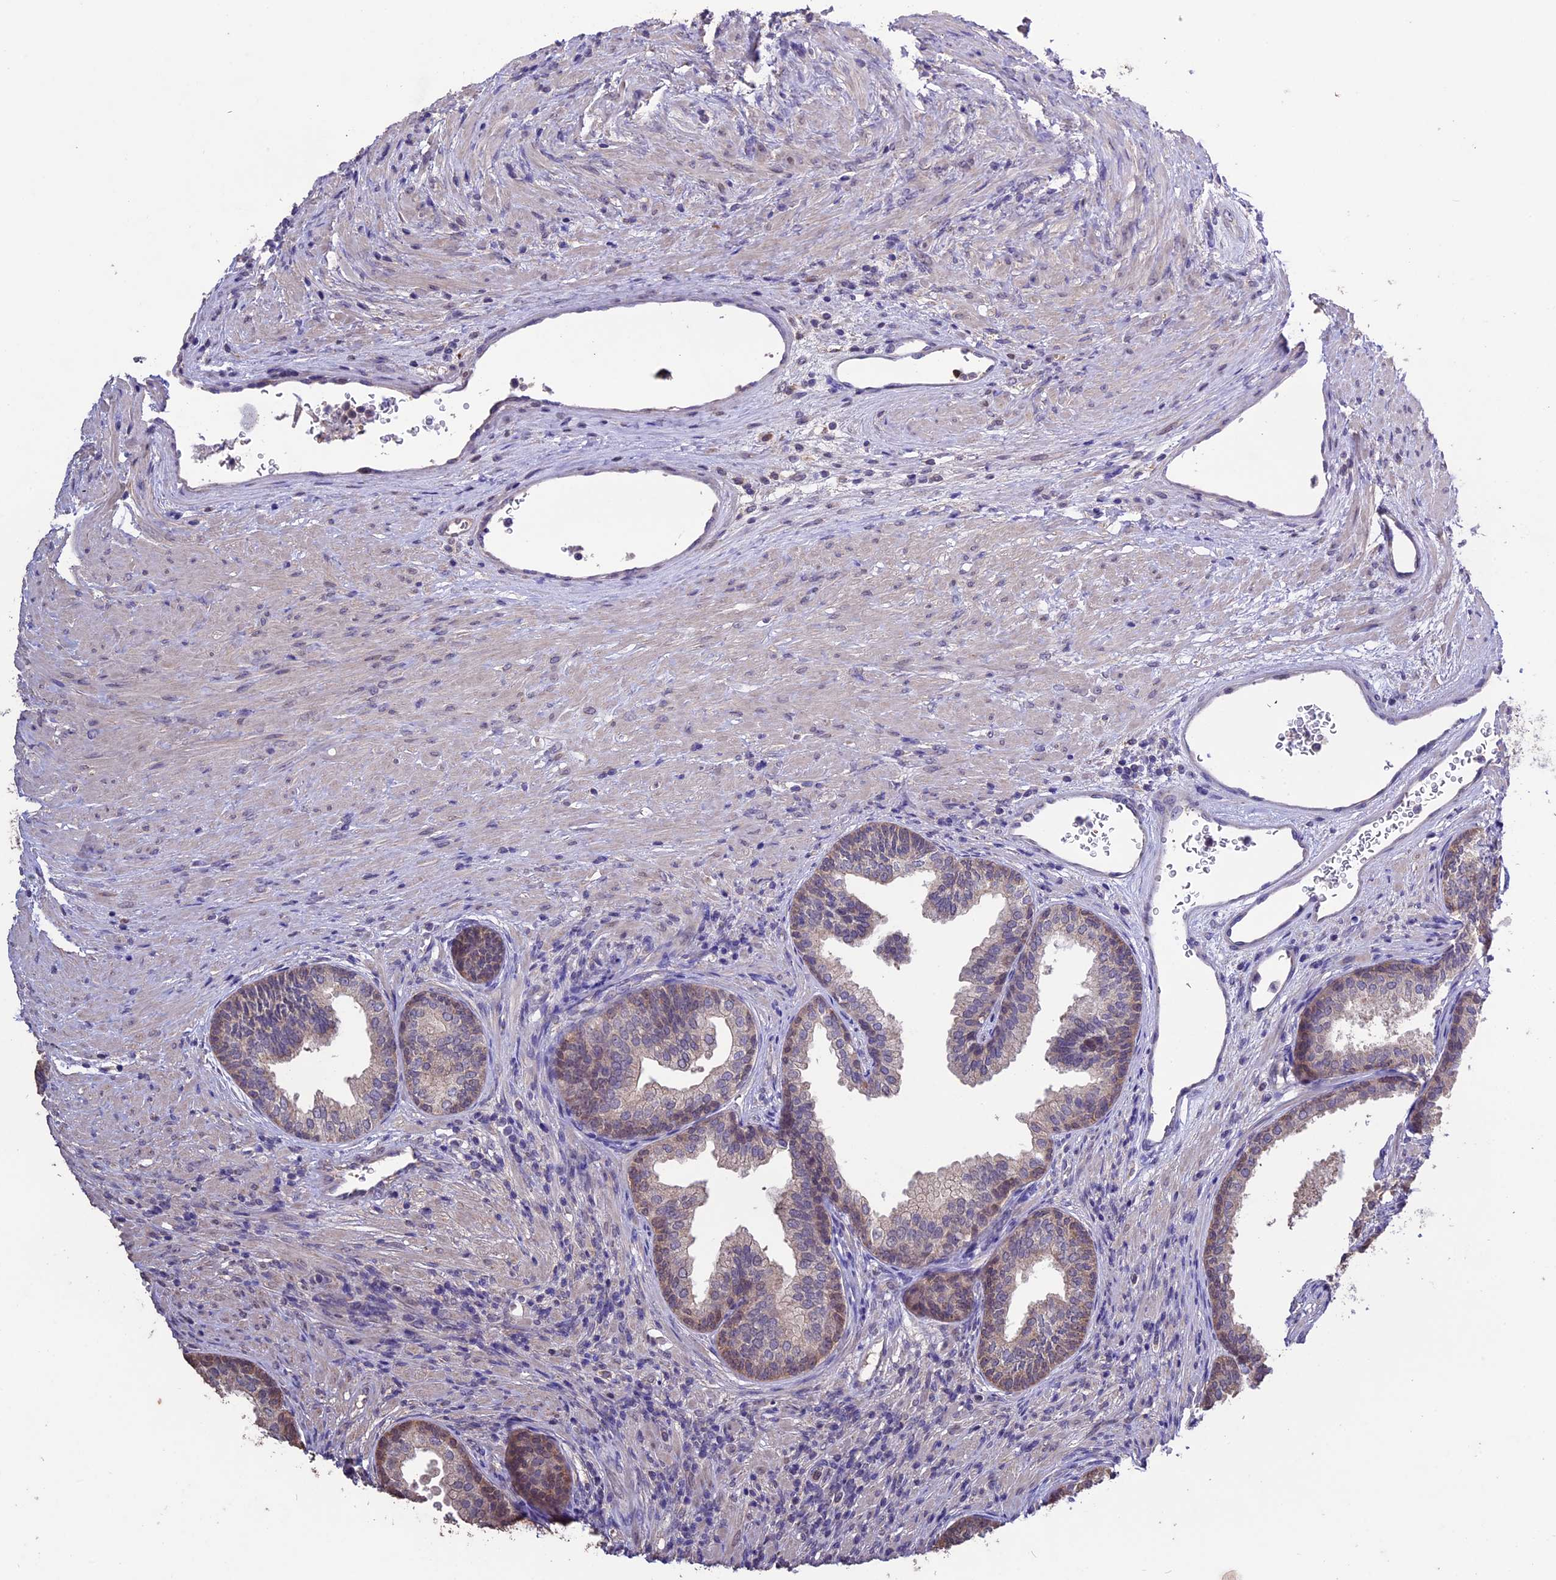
{"staining": {"intensity": "weak", "quantity": "25%-75%", "location": "cytoplasmic/membranous"}, "tissue": "prostate", "cell_type": "Glandular cells", "image_type": "normal", "snomed": [{"axis": "morphology", "description": "Normal tissue, NOS"}, {"axis": "topography", "description": "Prostate"}], "caption": "DAB (3,3'-diaminobenzidine) immunohistochemical staining of unremarkable prostate displays weak cytoplasmic/membranous protein expression in approximately 25%-75% of glandular cells. The staining is performed using DAB brown chromogen to label protein expression. The nuclei are counter-stained blue using hematoxylin.", "gene": "DIS3L", "patient": {"sex": "male", "age": 76}}